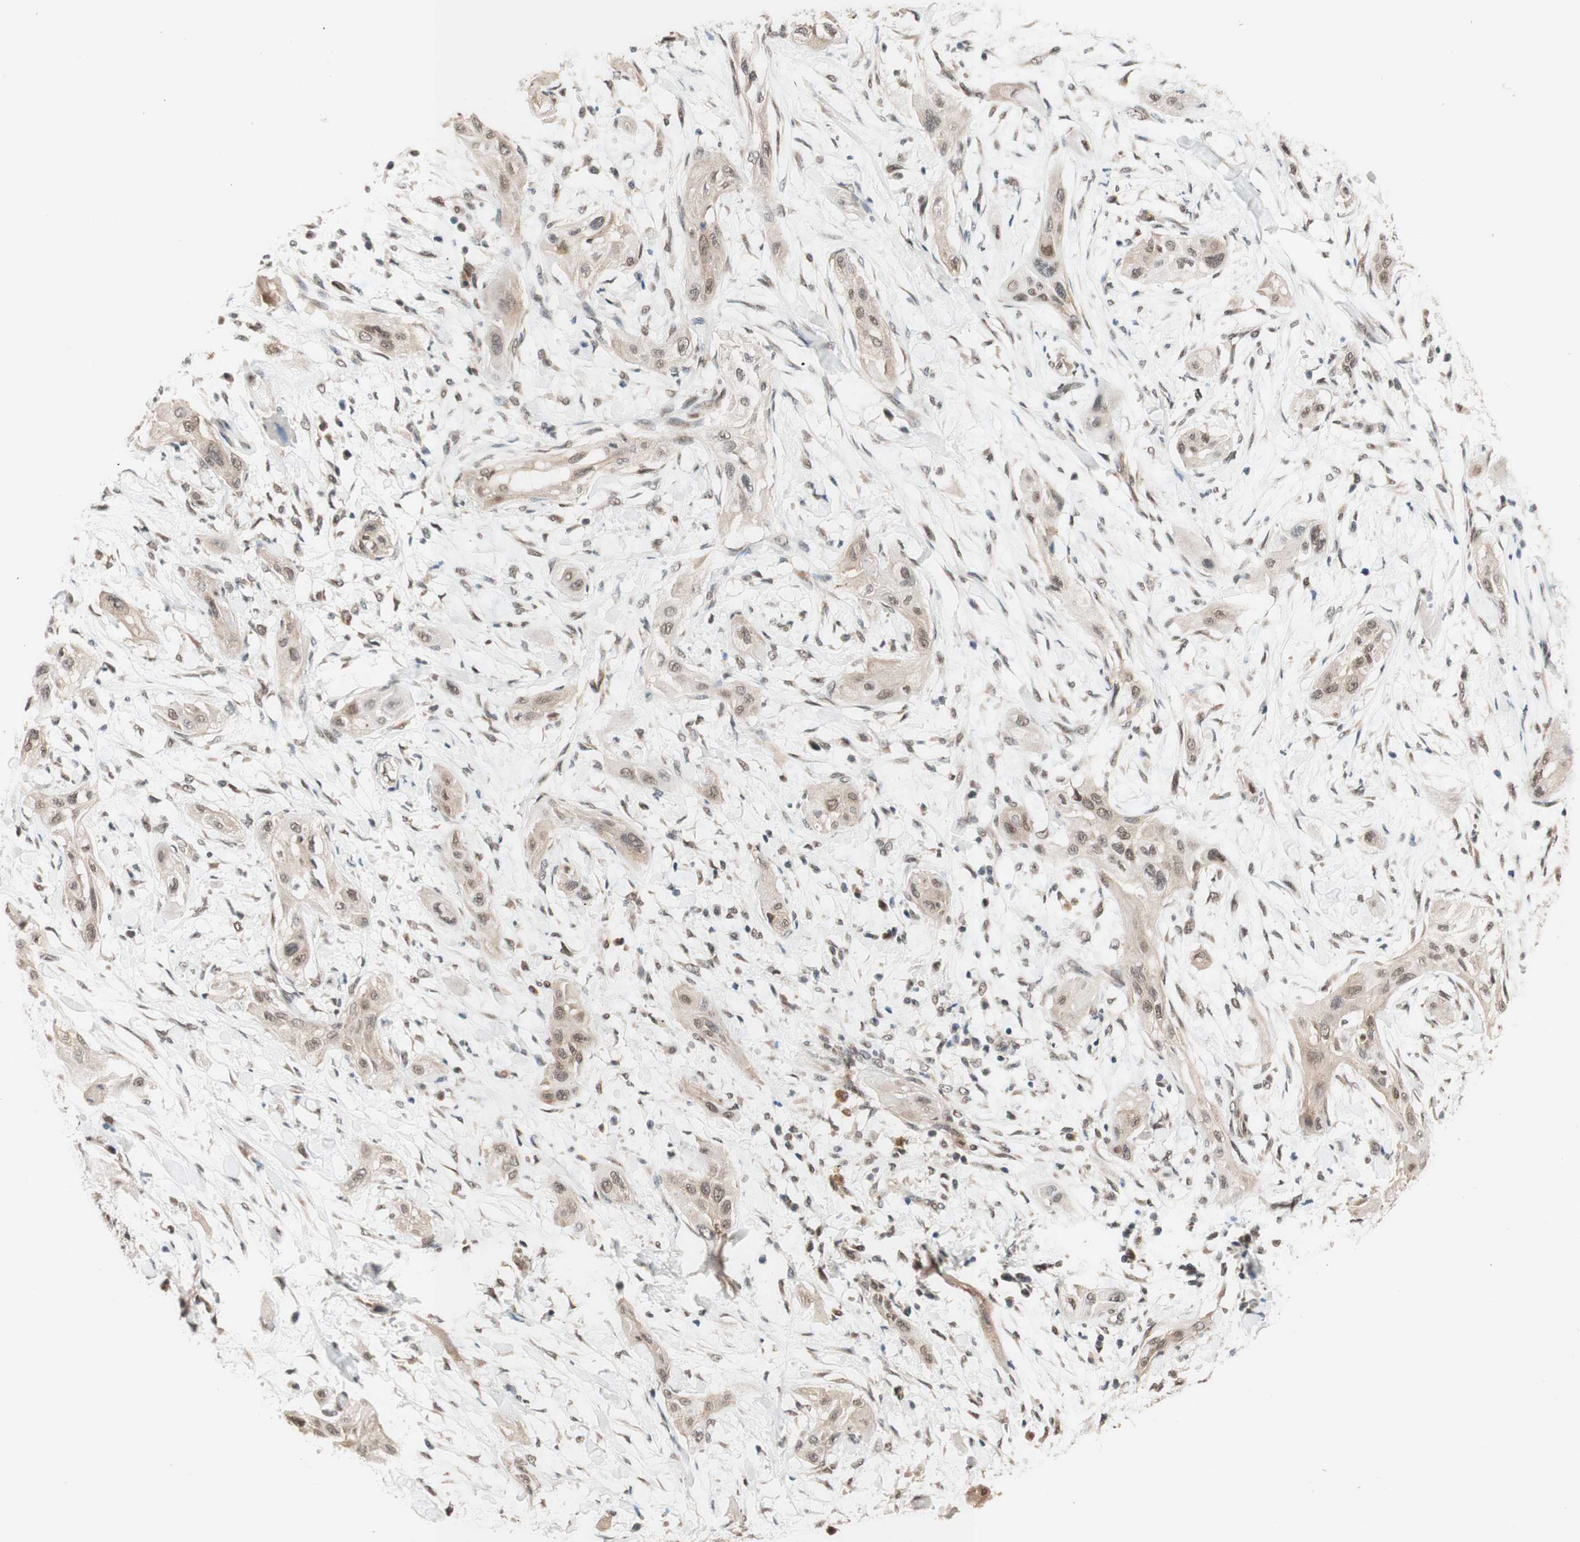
{"staining": {"intensity": "weak", "quantity": "25%-75%", "location": "cytoplasmic/membranous"}, "tissue": "lung cancer", "cell_type": "Tumor cells", "image_type": "cancer", "snomed": [{"axis": "morphology", "description": "Squamous cell carcinoma, NOS"}, {"axis": "topography", "description": "Lung"}], "caption": "Lung squamous cell carcinoma was stained to show a protein in brown. There is low levels of weak cytoplasmic/membranous staining in approximately 25%-75% of tumor cells. The protein of interest is stained brown, and the nuclei are stained in blue (DAB IHC with brightfield microscopy, high magnification).", "gene": "CCNC", "patient": {"sex": "female", "age": 47}}